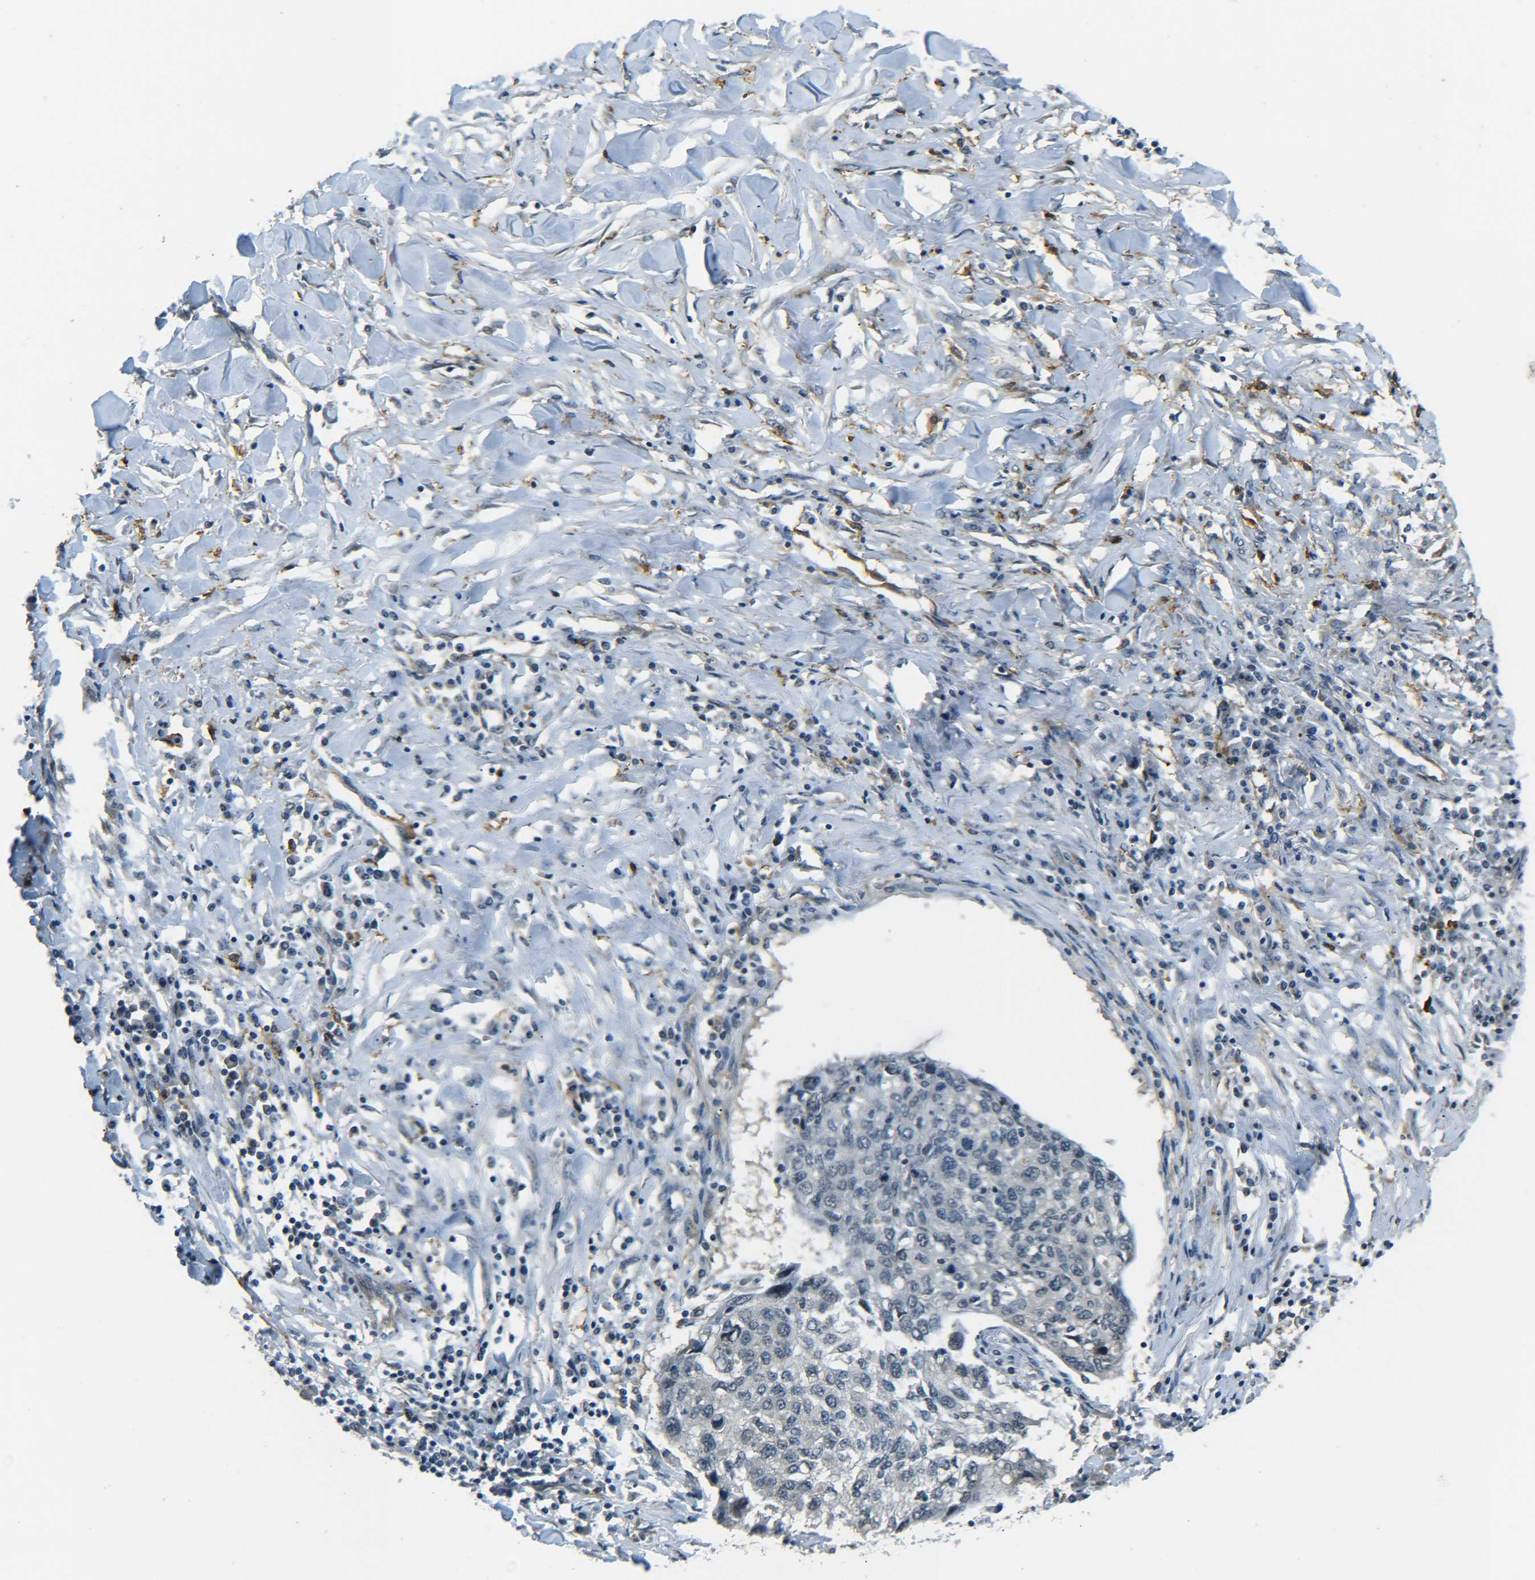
{"staining": {"intensity": "negative", "quantity": "none", "location": "none"}, "tissue": "lung cancer", "cell_type": "Tumor cells", "image_type": "cancer", "snomed": [{"axis": "morphology", "description": "Squamous cell carcinoma, NOS"}, {"axis": "topography", "description": "Lung"}], "caption": "Tumor cells show no significant positivity in lung squamous cell carcinoma.", "gene": "DAB2", "patient": {"sex": "female", "age": 63}}